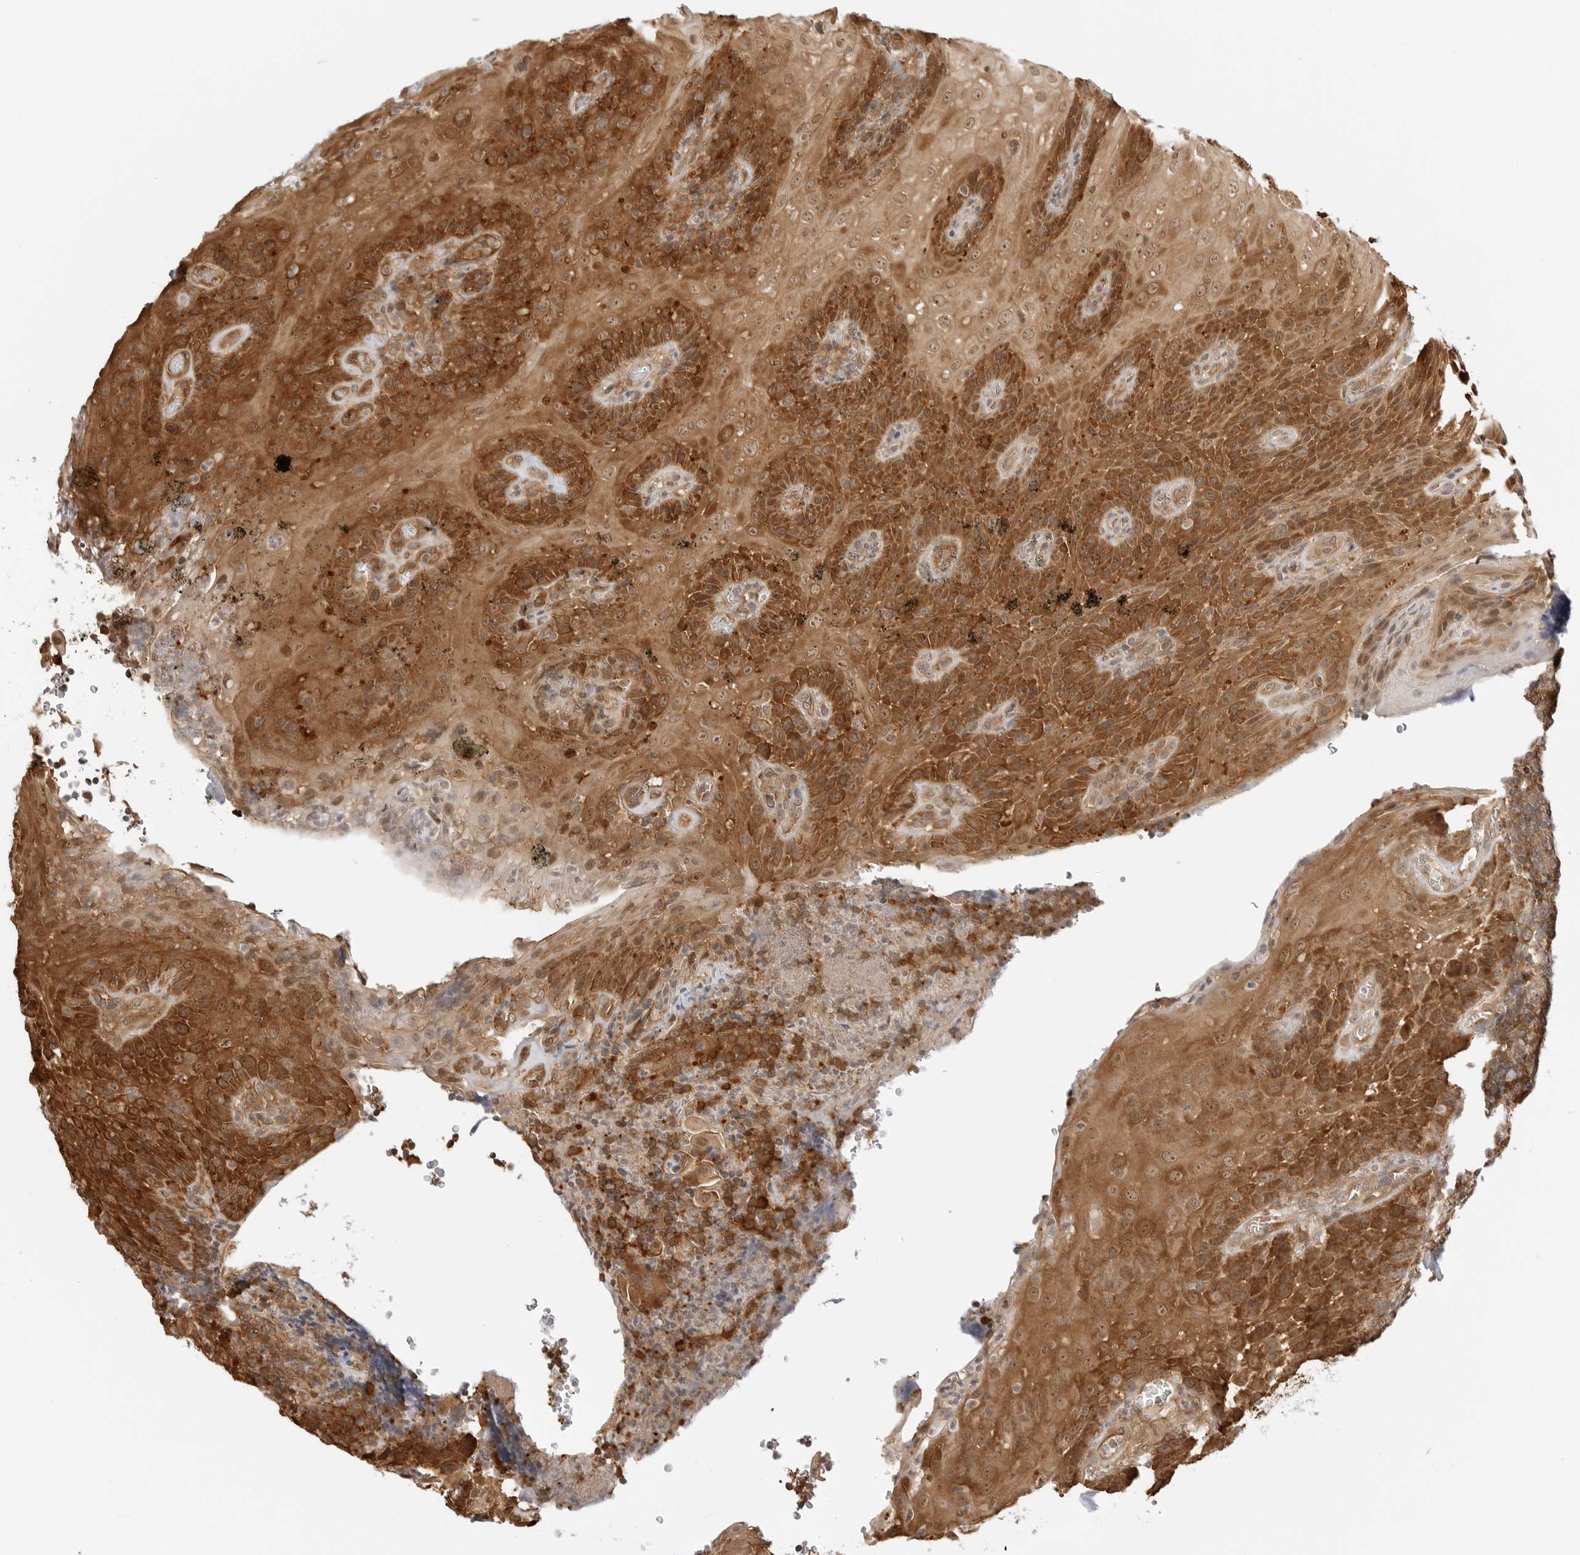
{"staining": {"intensity": "strong", "quantity": ">75%", "location": "cytoplasmic/membranous"}, "tissue": "tonsil", "cell_type": "Germinal center cells", "image_type": "normal", "snomed": [{"axis": "morphology", "description": "Normal tissue, NOS"}, {"axis": "topography", "description": "Tonsil"}], "caption": "Immunohistochemistry (IHC) micrograph of unremarkable tonsil: human tonsil stained using immunohistochemistry (IHC) reveals high levels of strong protein expression localized specifically in the cytoplasmic/membranous of germinal center cells, appearing as a cytoplasmic/membranous brown color.", "gene": "NUDC", "patient": {"sex": "male", "age": 37}}